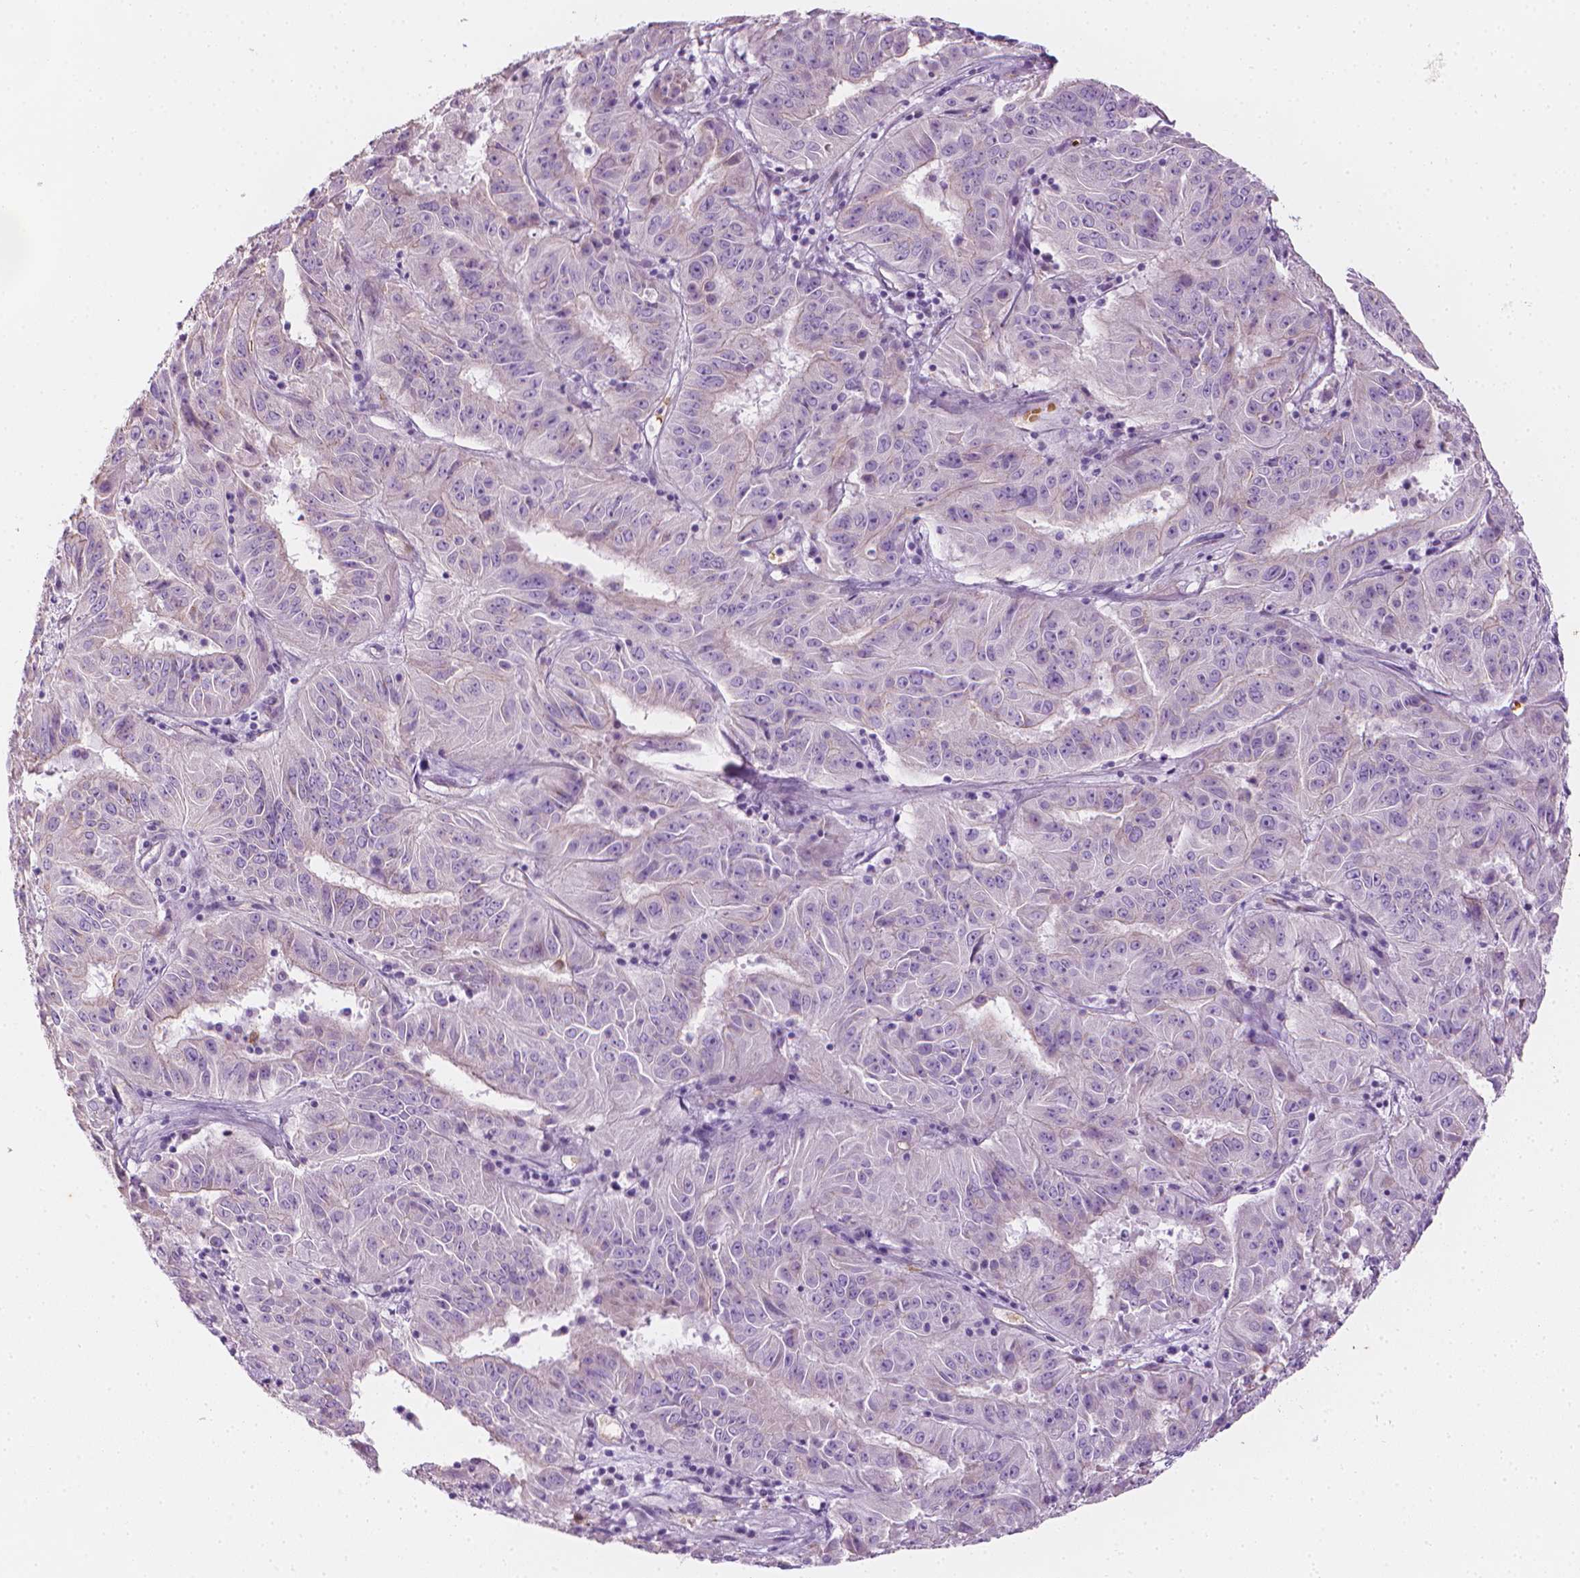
{"staining": {"intensity": "negative", "quantity": "none", "location": "none"}, "tissue": "pancreatic cancer", "cell_type": "Tumor cells", "image_type": "cancer", "snomed": [{"axis": "morphology", "description": "Adenocarcinoma, NOS"}, {"axis": "topography", "description": "Pancreas"}], "caption": "DAB (3,3'-diaminobenzidine) immunohistochemical staining of pancreatic adenocarcinoma demonstrates no significant positivity in tumor cells.", "gene": "CES1", "patient": {"sex": "male", "age": 63}}